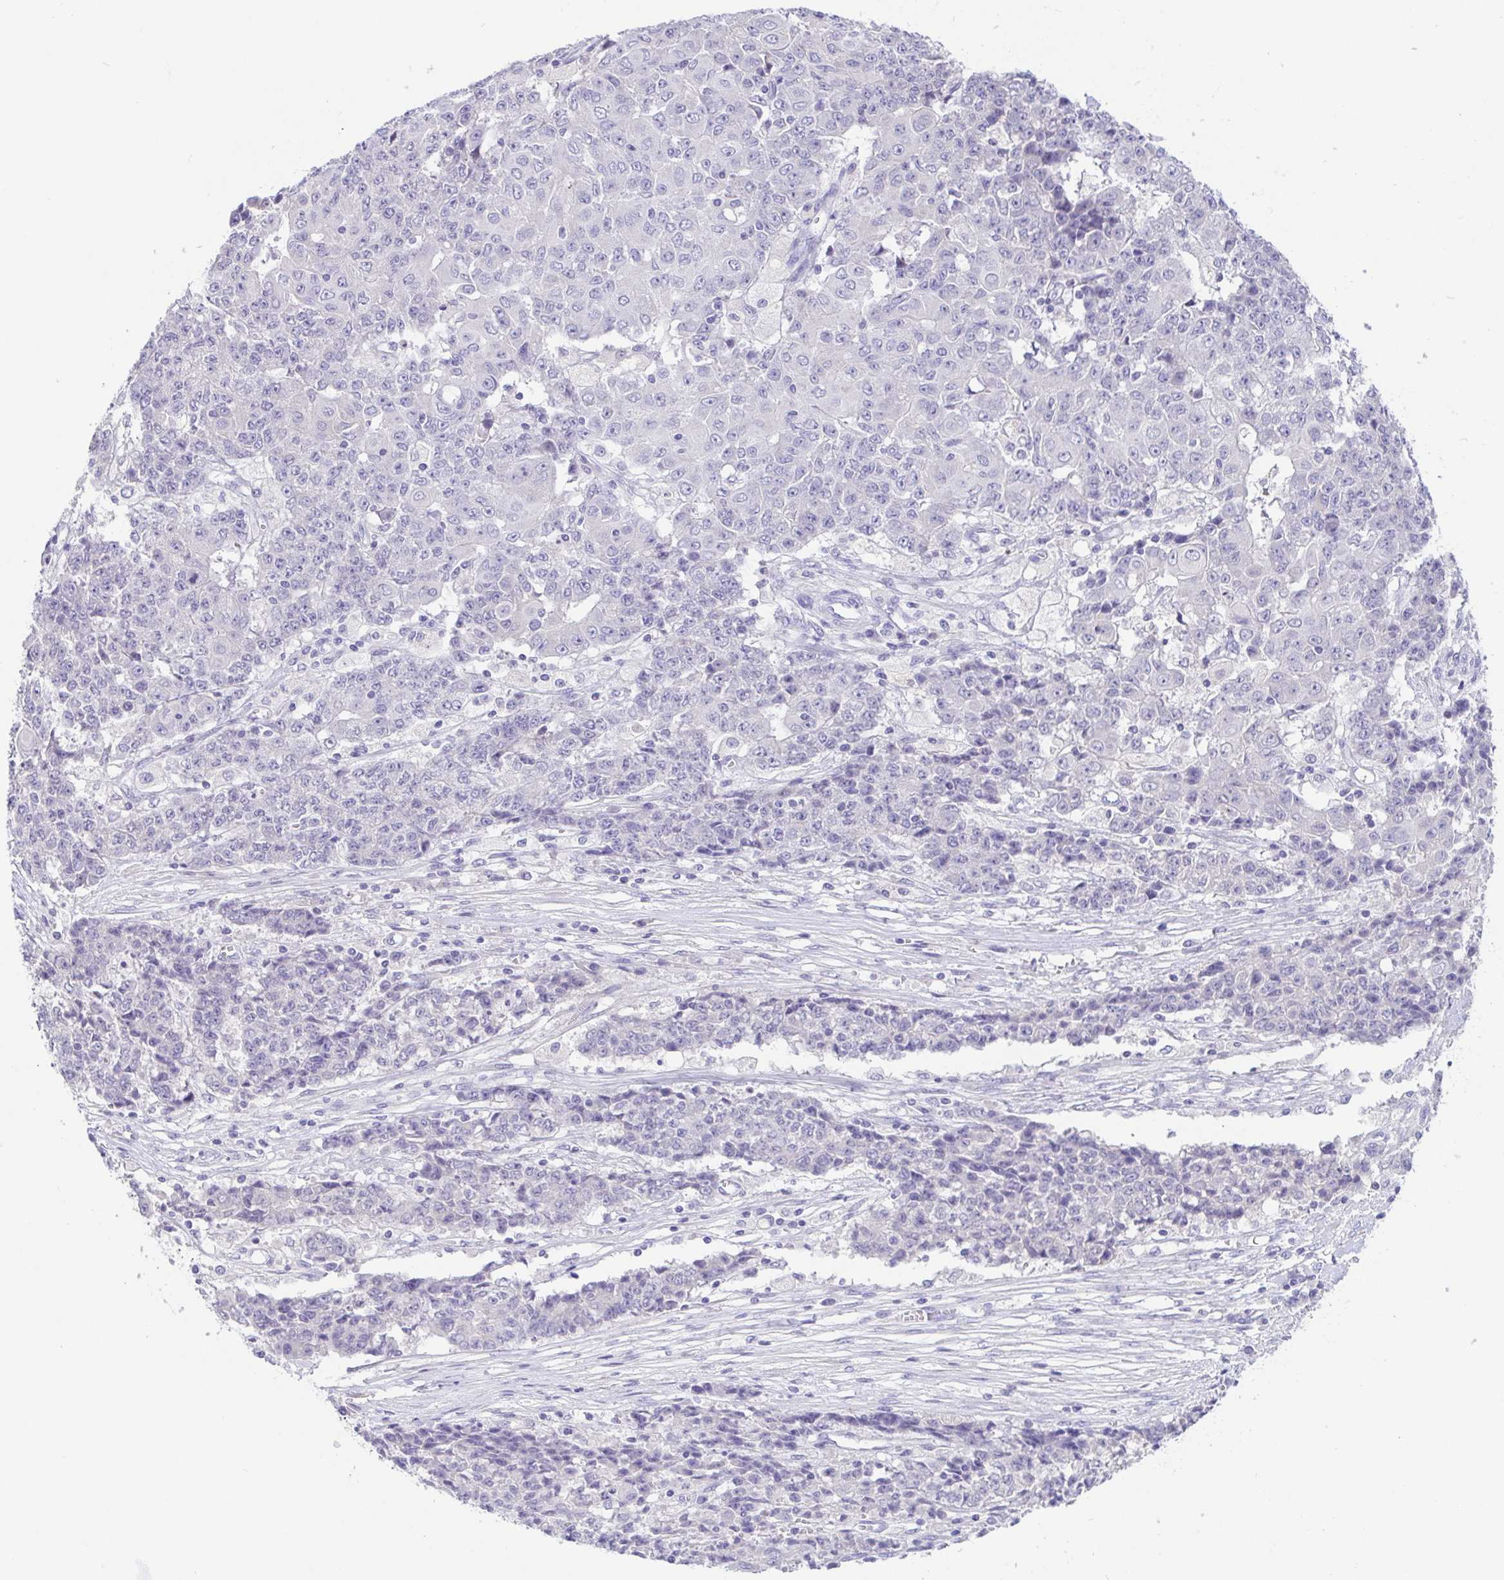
{"staining": {"intensity": "negative", "quantity": "none", "location": "none"}, "tissue": "ovarian cancer", "cell_type": "Tumor cells", "image_type": "cancer", "snomed": [{"axis": "morphology", "description": "Carcinoma, endometroid"}, {"axis": "topography", "description": "Ovary"}], "caption": "Immunohistochemistry (IHC) histopathology image of human endometroid carcinoma (ovarian) stained for a protein (brown), which exhibits no expression in tumor cells. (Stains: DAB (3,3'-diaminobenzidine) immunohistochemistry (IHC) with hematoxylin counter stain, Microscopy: brightfield microscopy at high magnification).", "gene": "A1BG", "patient": {"sex": "female", "age": 42}}